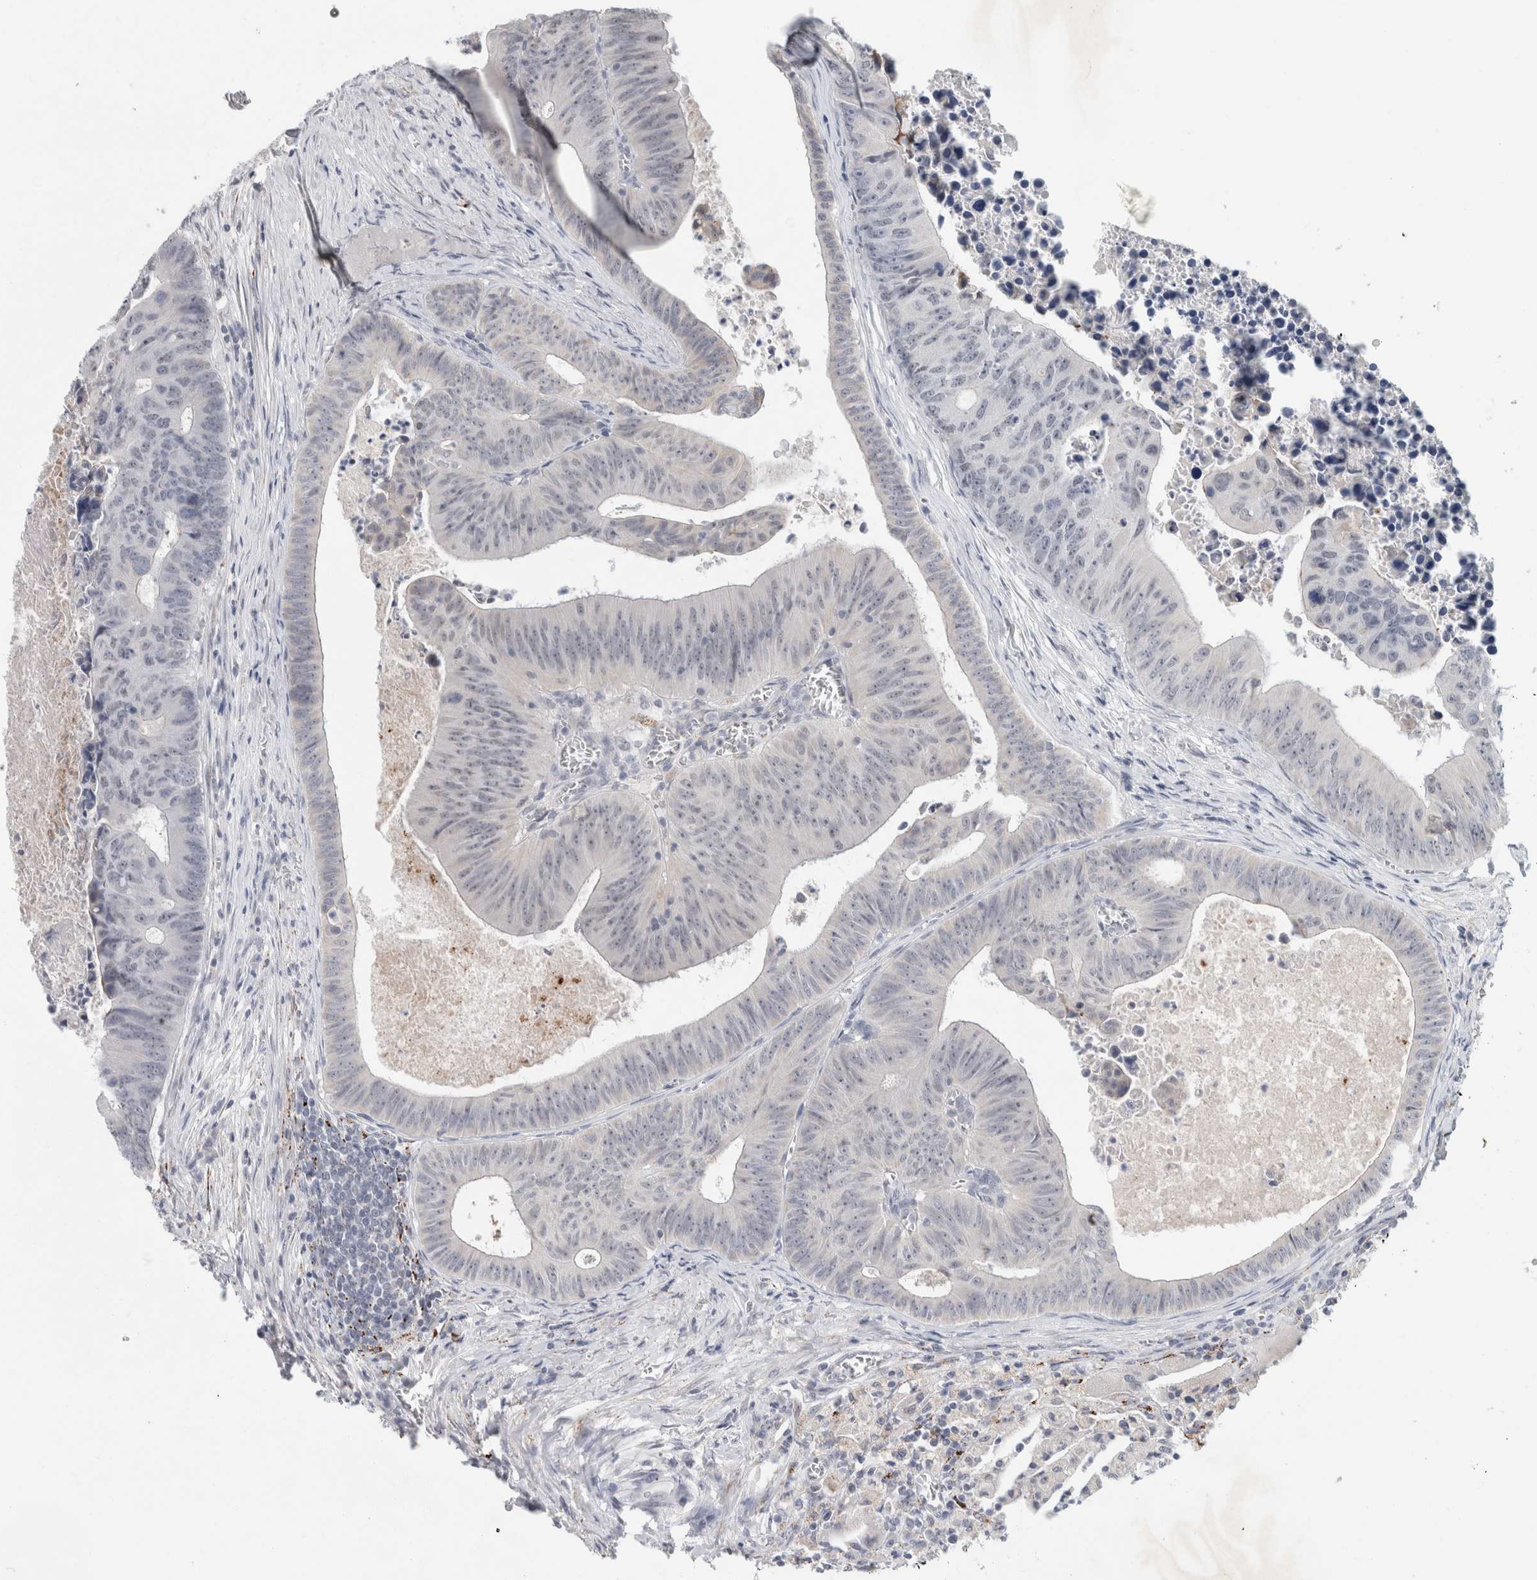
{"staining": {"intensity": "negative", "quantity": "none", "location": "none"}, "tissue": "colorectal cancer", "cell_type": "Tumor cells", "image_type": "cancer", "snomed": [{"axis": "morphology", "description": "Adenocarcinoma, NOS"}, {"axis": "topography", "description": "Colon"}], "caption": "IHC micrograph of human colorectal cancer stained for a protein (brown), which reveals no staining in tumor cells.", "gene": "NIPA1", "patient": {"sex": "male", "age": 87}}